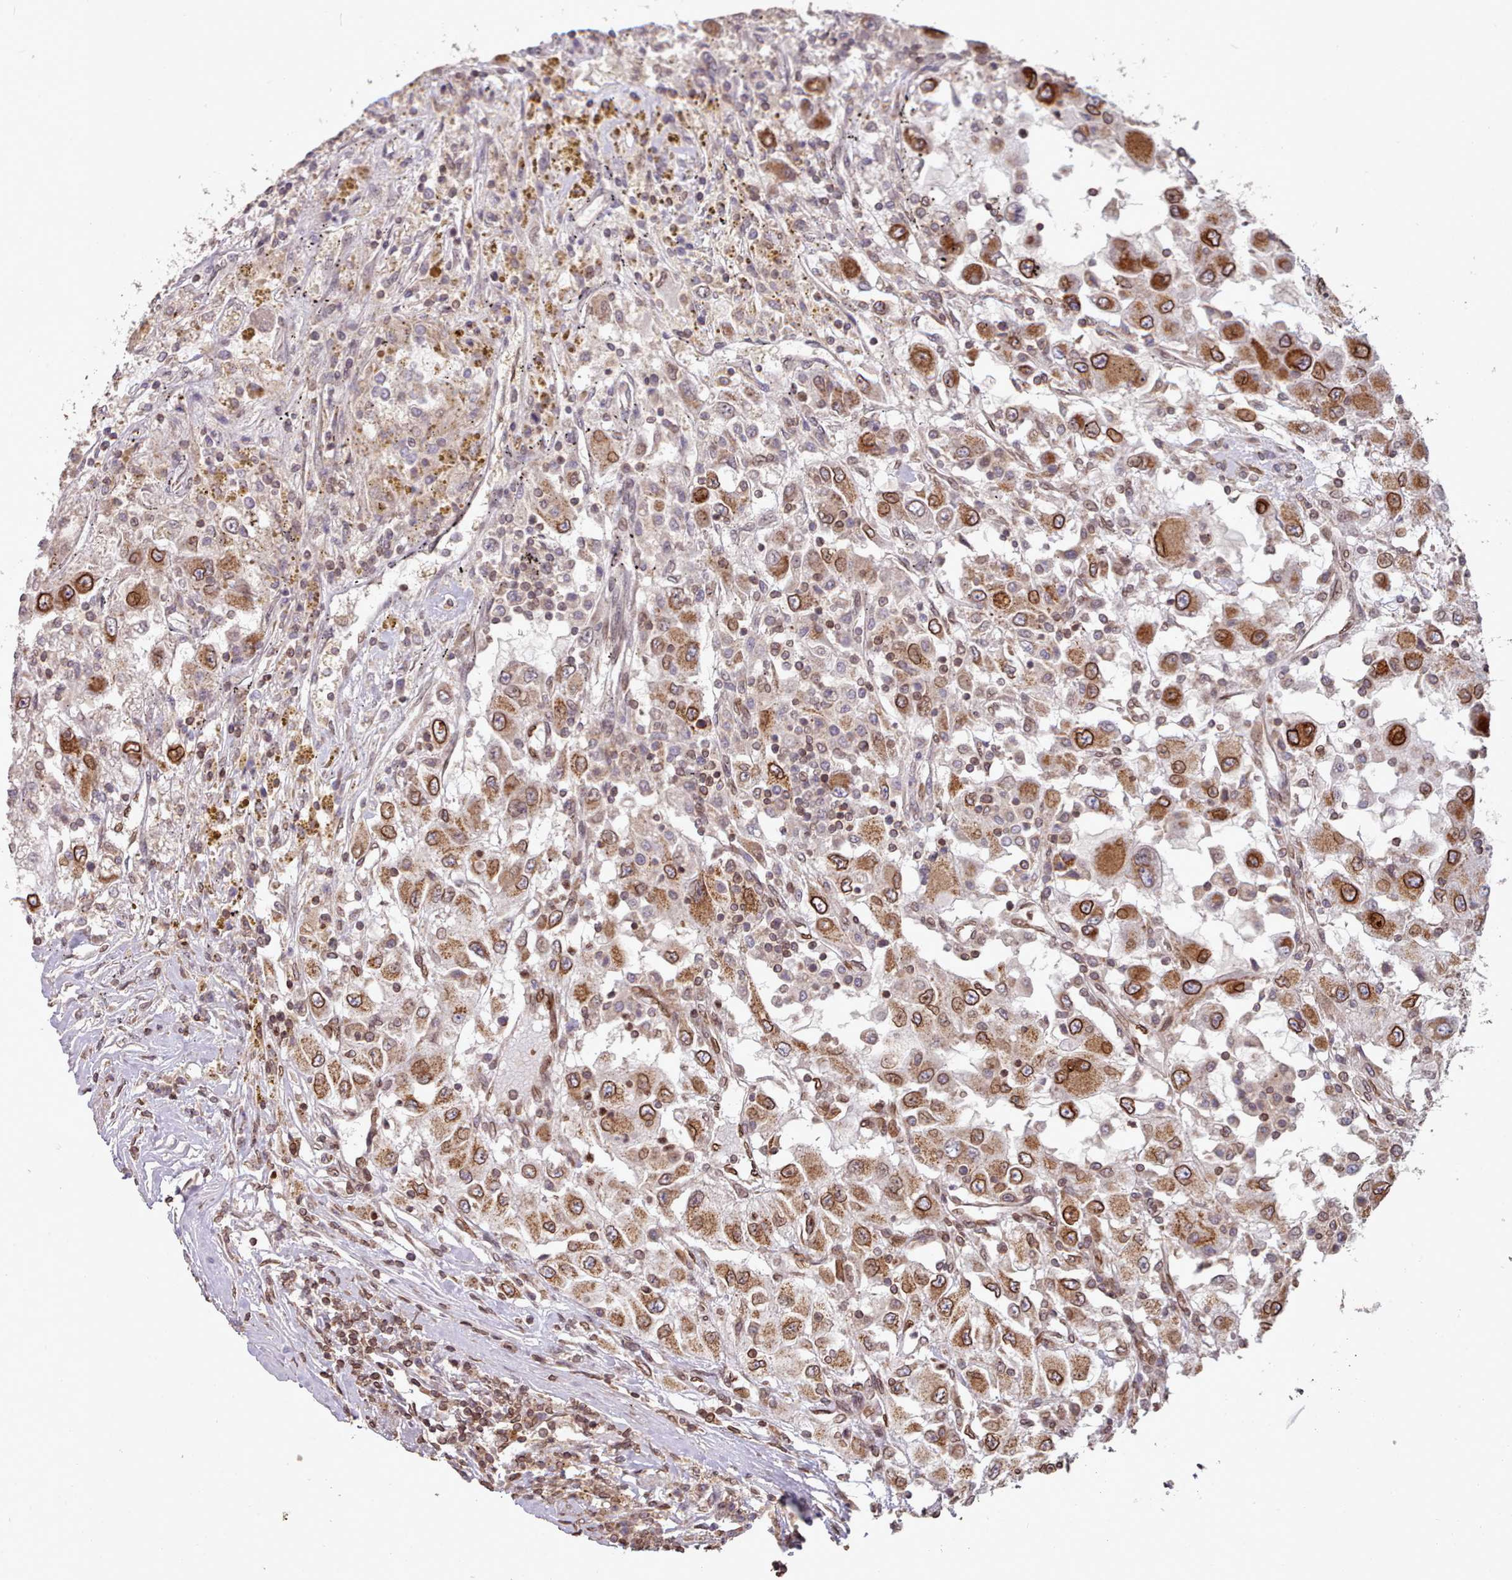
{"staining": {"intensity": "strong", "quantity": ">75%", "location": "cytoplasmic/membranous,nuclear"}, "tissue": "renal cancer", "cell_type": "Tumor cells", "image_type": "cancer", "snomed": [{"axis": "morphology", "description": "Adenocarcinoma, NOS"}, {"axis": "topography", "description": "Kidney"}], "caption": "High-power microscopy captured an immunohistochemistry image of renal cancer, revealing strong cytoplasmic/membranous and nuclear positivity in approximately >75% of tumor cells. (DAB (3,3'-diaminobenzidine) IHC with brightfield microscopy, high magnification).", "gene": "TOR1AIP1", "patient": {"sex": "female", "age": 67}}